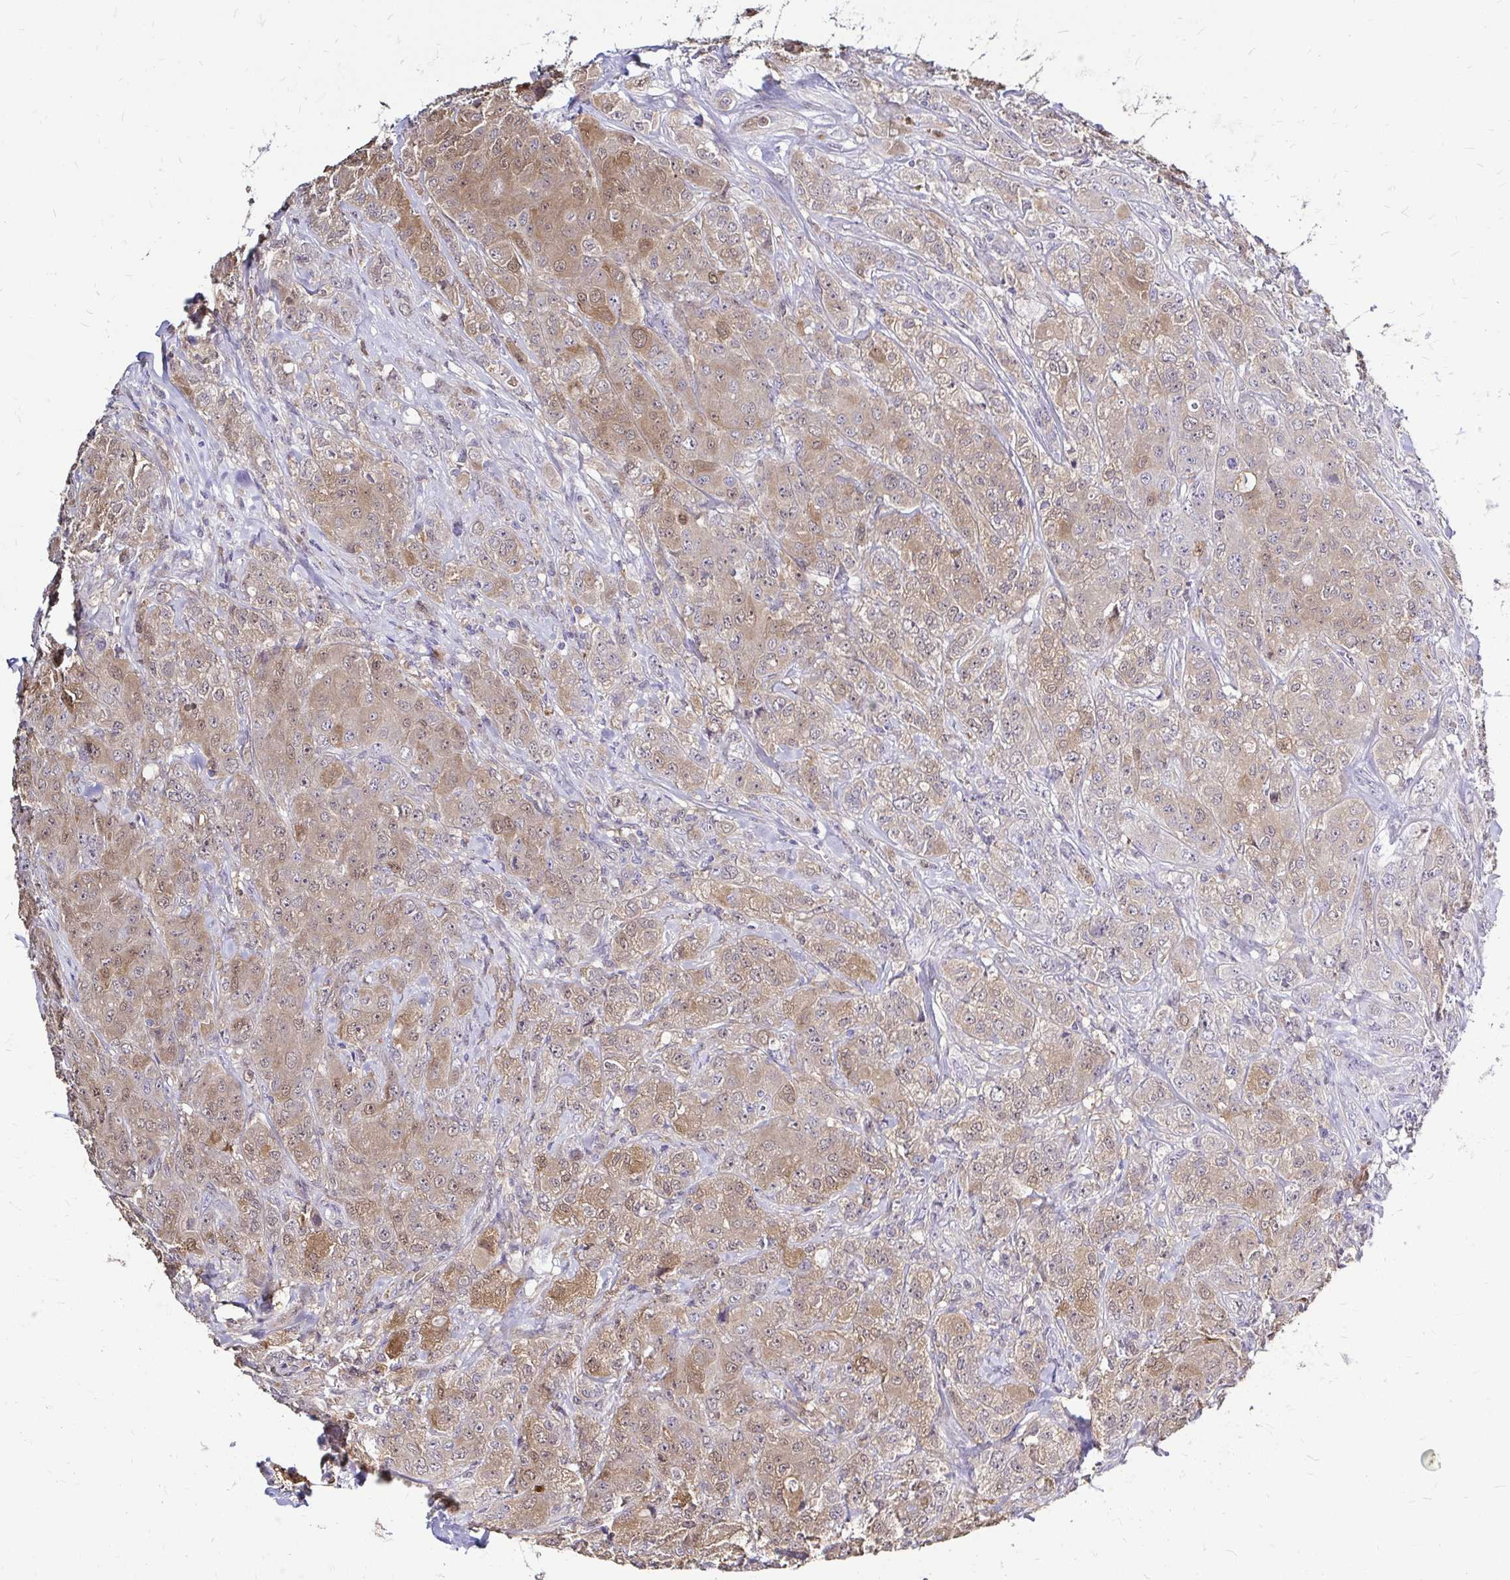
{"staining": {"intensity": "moderate", "quantity": ">75%", "location": "cytoplasmic/membranous,nuclear"}, "tissue": "breast cancer", "cell_type": "Tumor cells", "image_type": "cancer", "snomed": [{"axis": "morphology", "description": "Normal tissue, NOS"}, {"axis": "morphology", "description": "Duct carcinoma"}, {"axis": "topography", "description": "Breast"}], "caption": "Breast cancer was stained to show a protein in brown. There is medium levels of moderate cytoplasmic/membranous and nuclear positivity in about >75% of tumor cells. Nuclei are stained in blue.", "gene": "IDH1", "patient": {"sex": "female", "age": 43}}